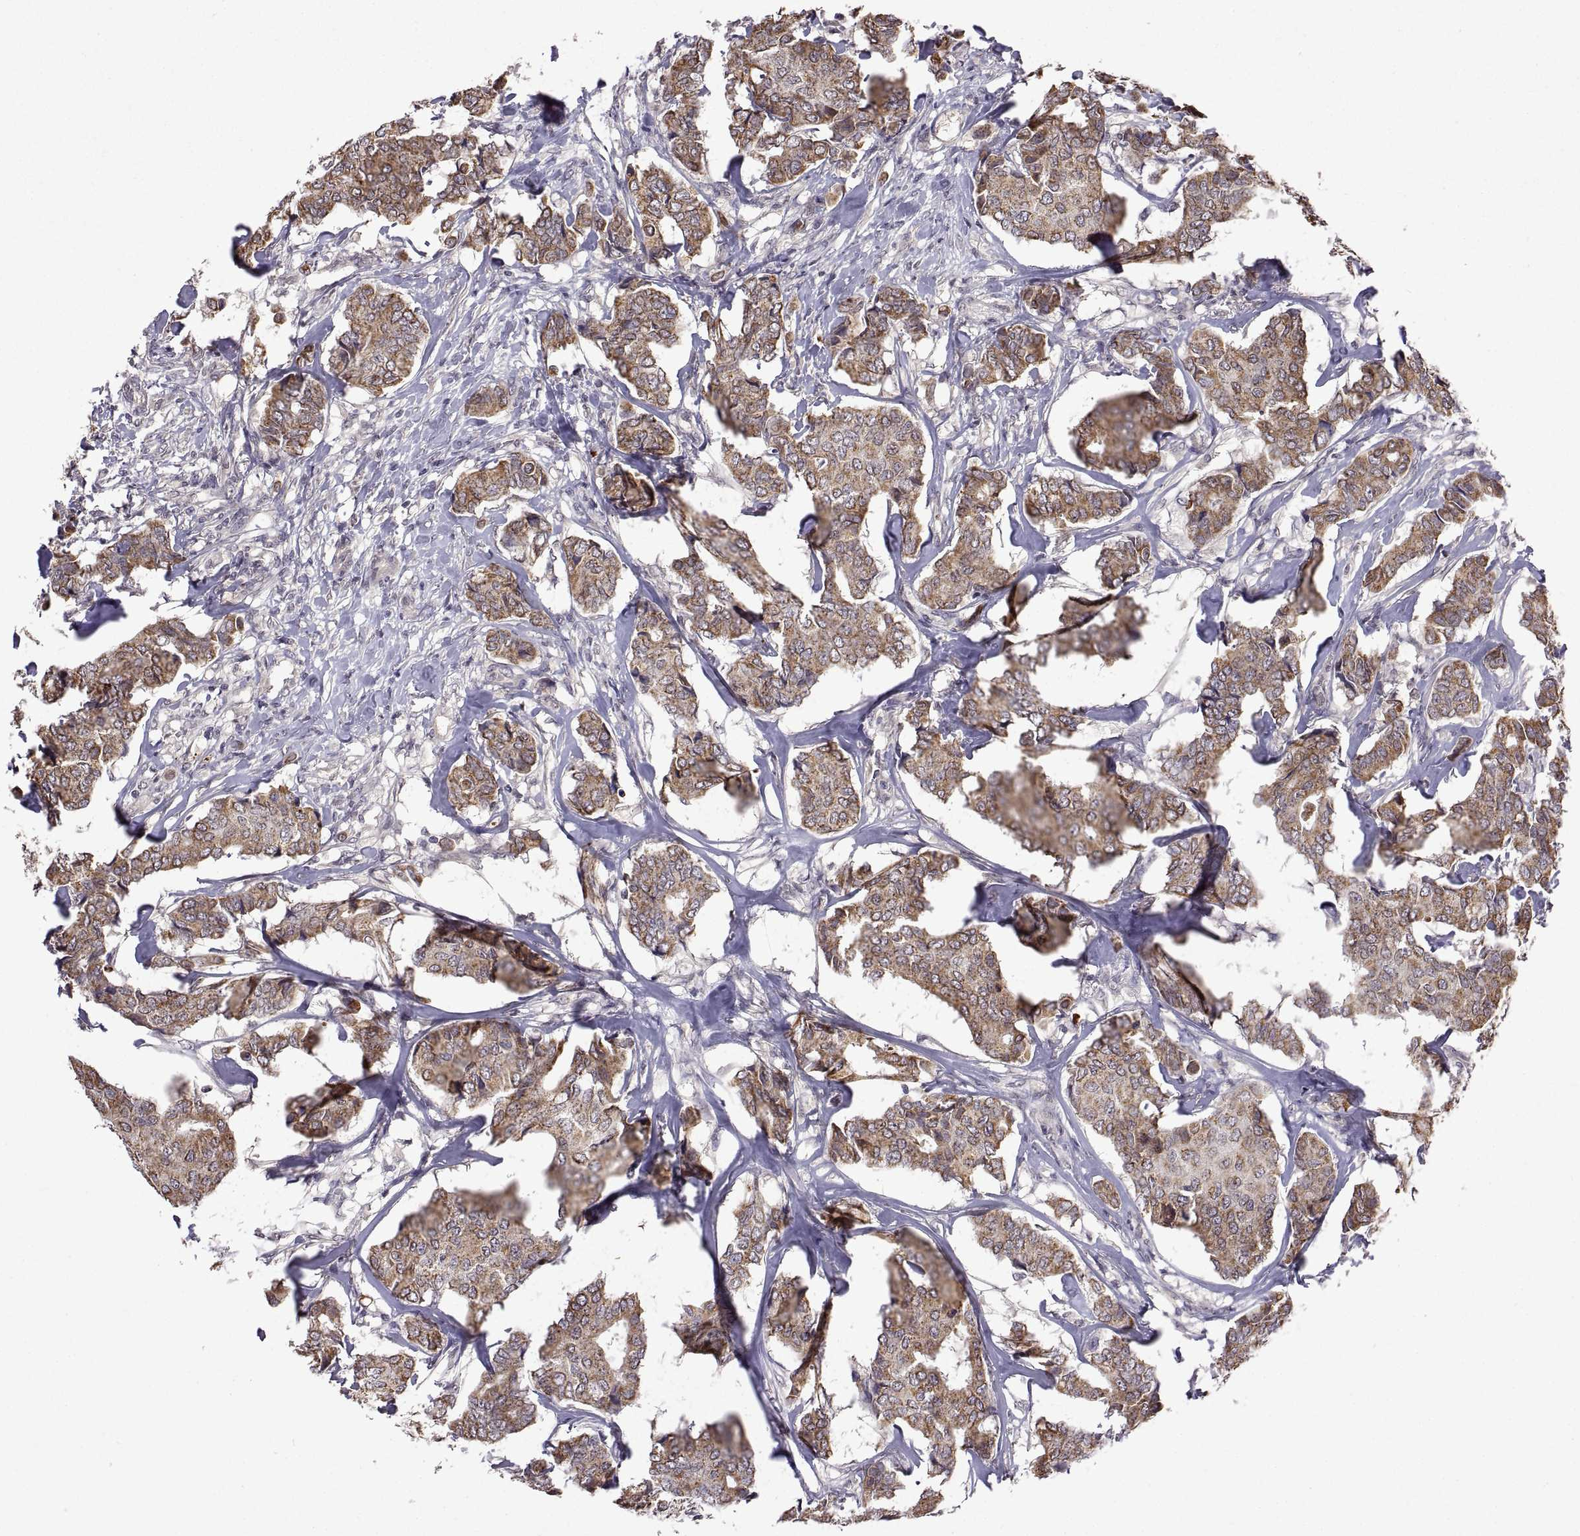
{"staining": {"intensity": "strong", "quantity": ">75%", "location": "cytoplasmic/membranous"}, "tissue": "breast cancer", "cell_type": "Tumor cells", "image_type": "cancer", "snomed": [{"axis": "morphology", "description": "Duct carcinoma"}, {"axis": "topography", "description": "Breast"}], "caption": "The image shows staining of breast cancer, revealing strong cytoplasmic/membranous protein expression (brown color) within tumor cells.", "gene": "LAMA1", "patient": {"sex": "female", "age": 75}}